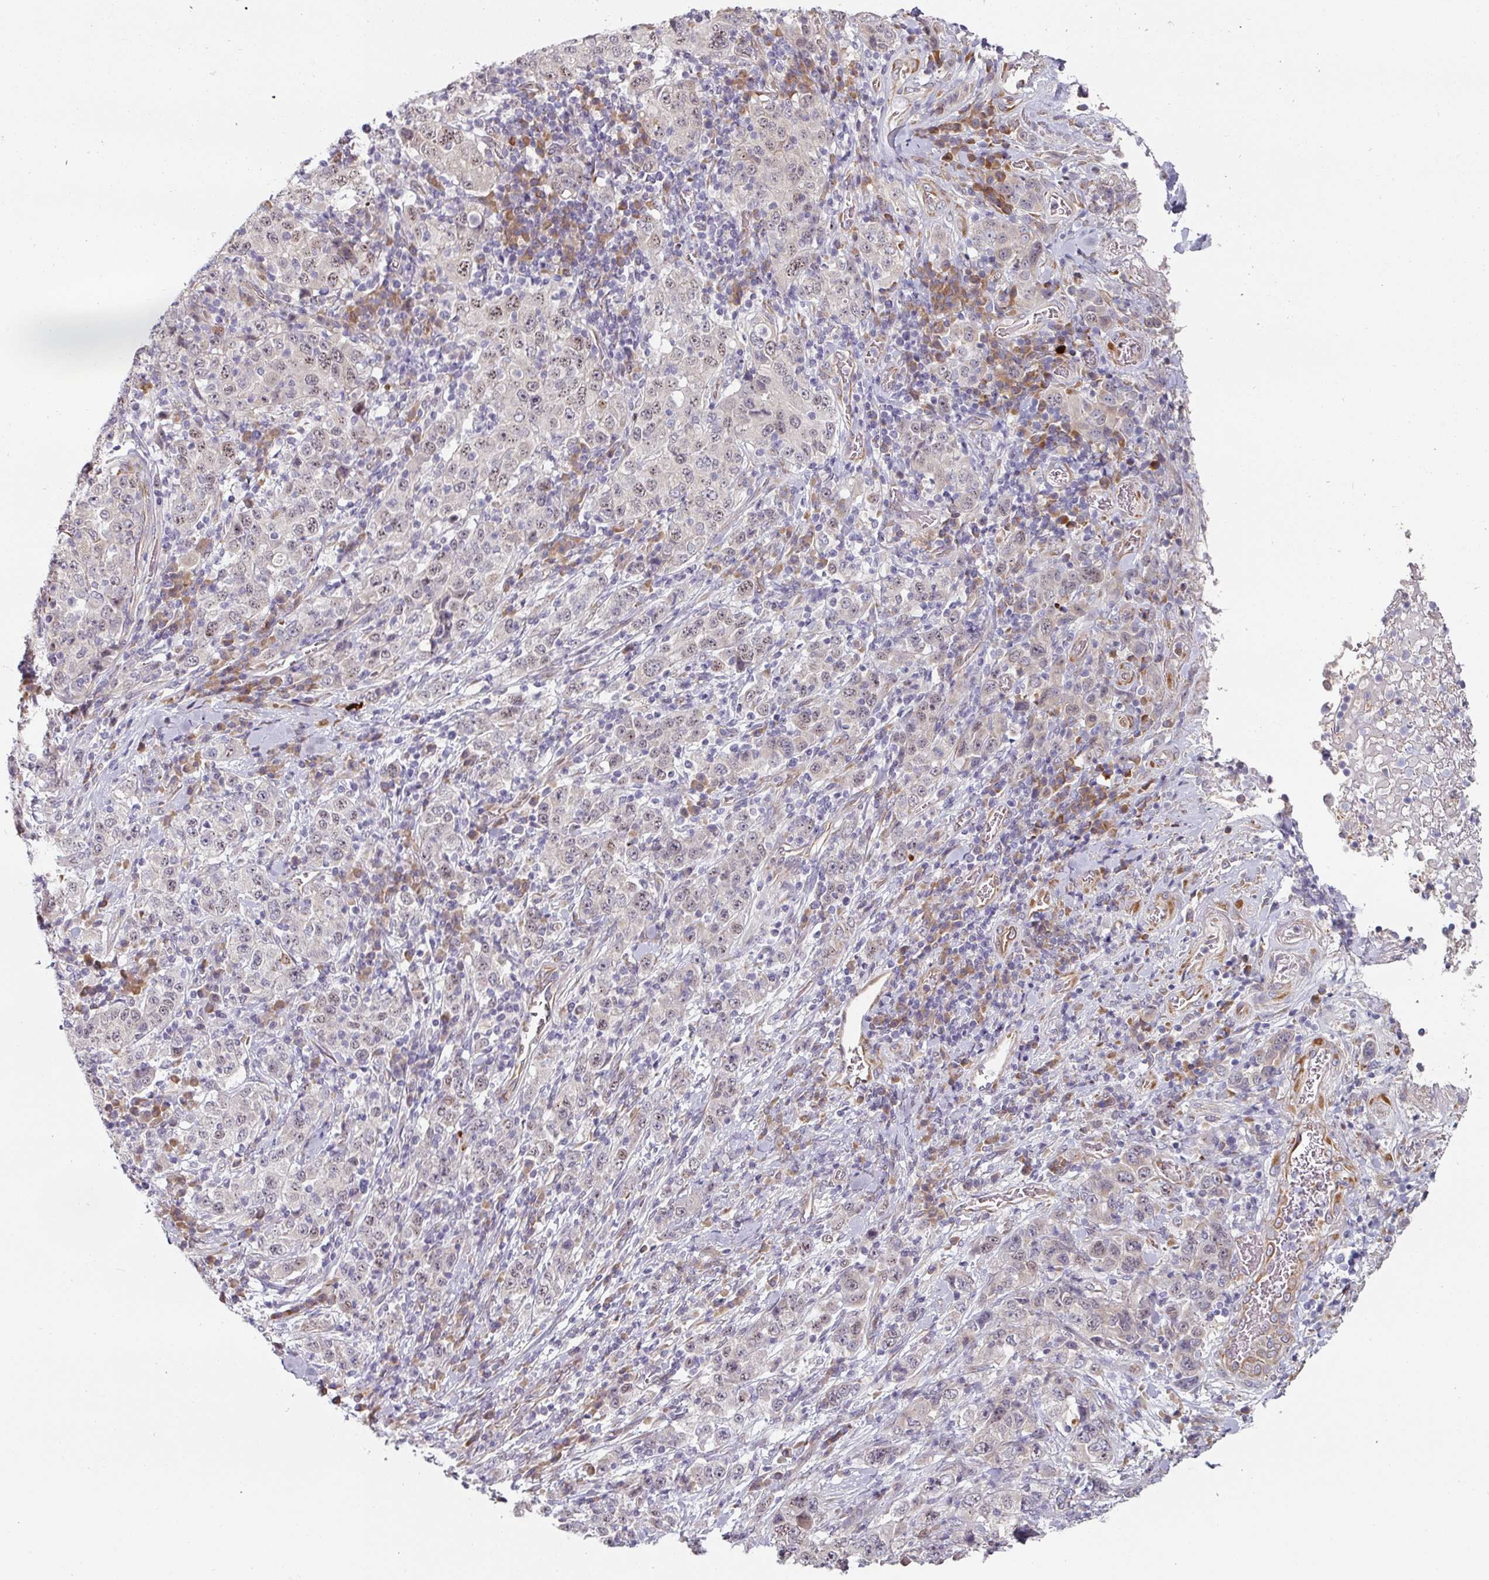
{"staining": {"intensity": "negative", "quantity": "none", "location": "none"}, "tissue": "stomach cancer", "cell_type": "Tumor cells", "image_type": "cancer", "snomed": [{"axis": "morphology", "description": "Normal tissue, NOS"}, {"axis": "morphology", "description": "Adenocarcinoma, NOS"}, {"axis": "topography", "description": "Stomach, upper"}, {"axis": "topography", "description": "Stomach"}], "caption": "The histopathology image displays no significant staining in tumor cells of adenocarcinoma (stomach). (DAB immunohistochemistry (IHC) visualized using brightfield microscopy, high magnification).", "gene": "CEP78", "patient": {"sex": "male", "age": 59}}